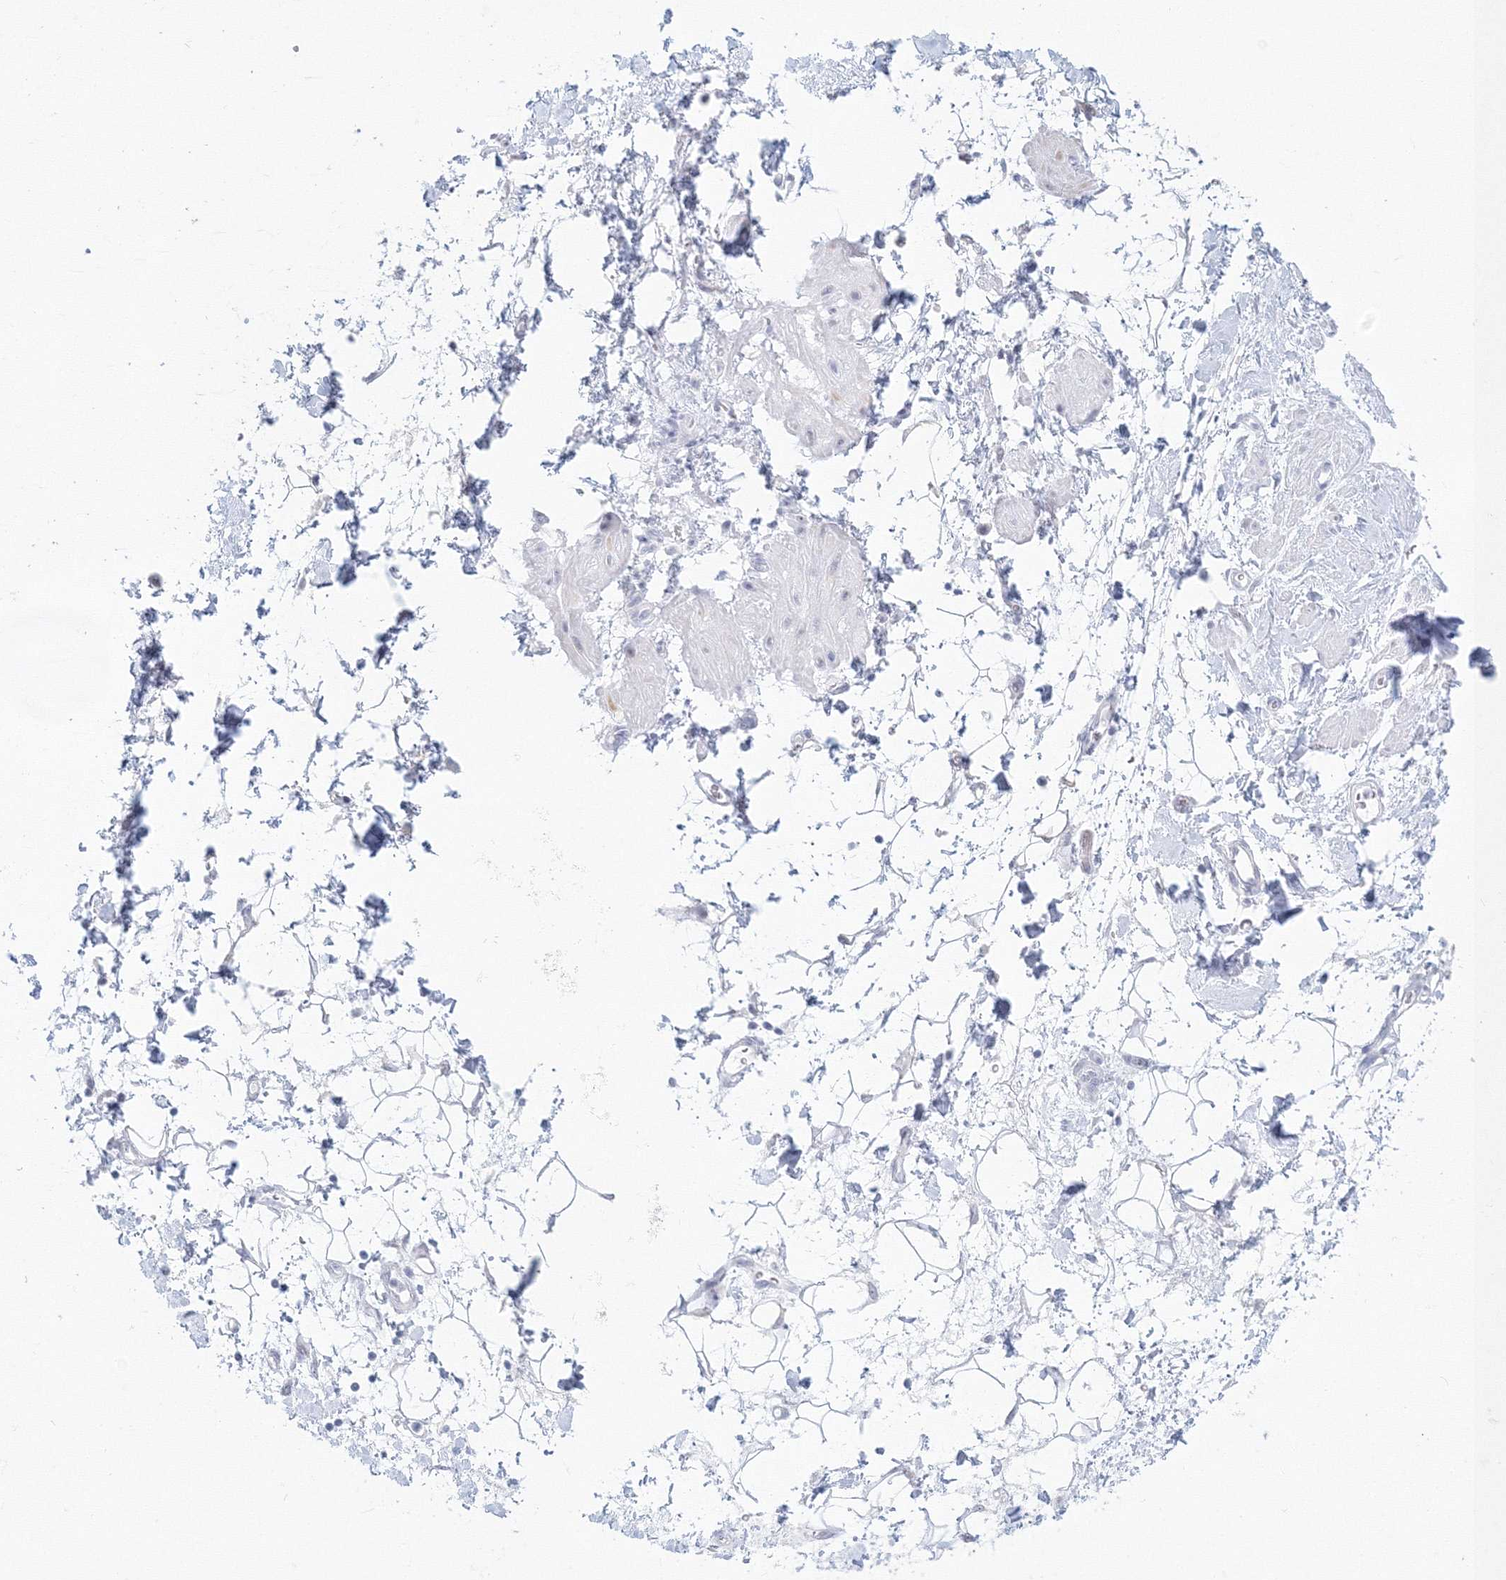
{"staining": {"intensity": "negative", "quantity": "none", "location": "none"}, "tissue": "adipose tissue", "cell_type": "Adipocytes", "image_type": "normal", "snomed": [{"axis": "morphology", "description": "Normal tissue, NOS"}, {"axis": "morphology", "description": "Adenocarcinoma, NOS"}, {"axis": "topography", "description": "Pancreas"}, {"axis": "topography", "description": "Peripheral nerve tissue"}], "caption": "Immunohistochemistry (IHC) image of normal human adipose tissue stained for a protein (brown), which shows no expression in adipocytes. Nuclei are stained in blue.", "gene": "VSIG1", "patient": {"sex": "male", "age": 59}}